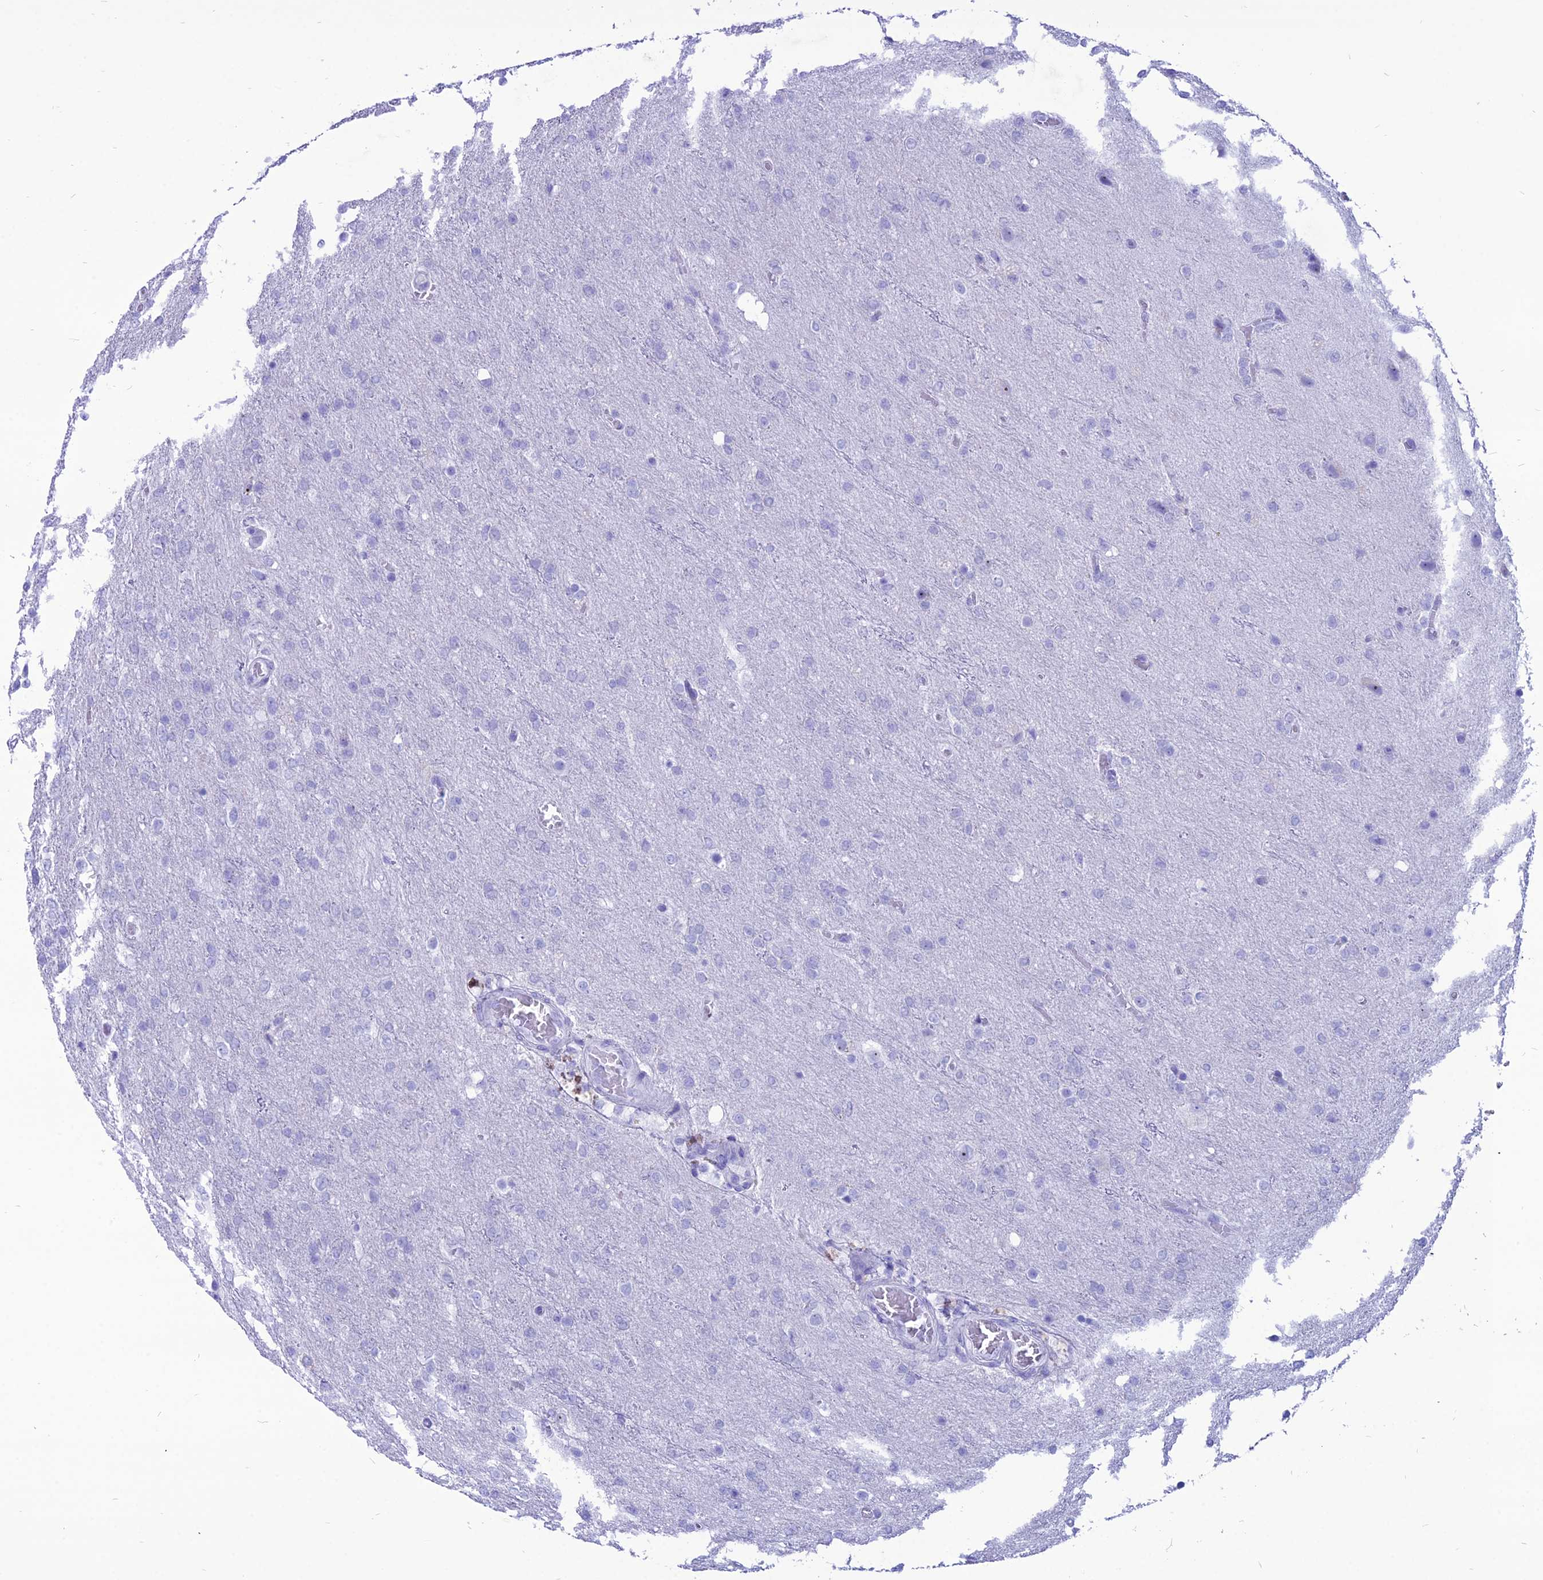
{"staining": {"intensity": "negative", "quantity": "none", "location": "none"}, "tissue": "glioma", "cell_type": "Tumor cells", "image_type": "cancer", "snomed": [{"axis": "morphology", "description": "Glioma, malignant, High grade"}, {"axis": "topography", "description": "Brain"}], "caption": "DAB (3,3'-diaminobenzidine) immunohistochemical staining of human glioma exhibits no significant staining in tumor cells.", "gene": "PNMA5", "patient": {"sex": "female", "age": 74}}